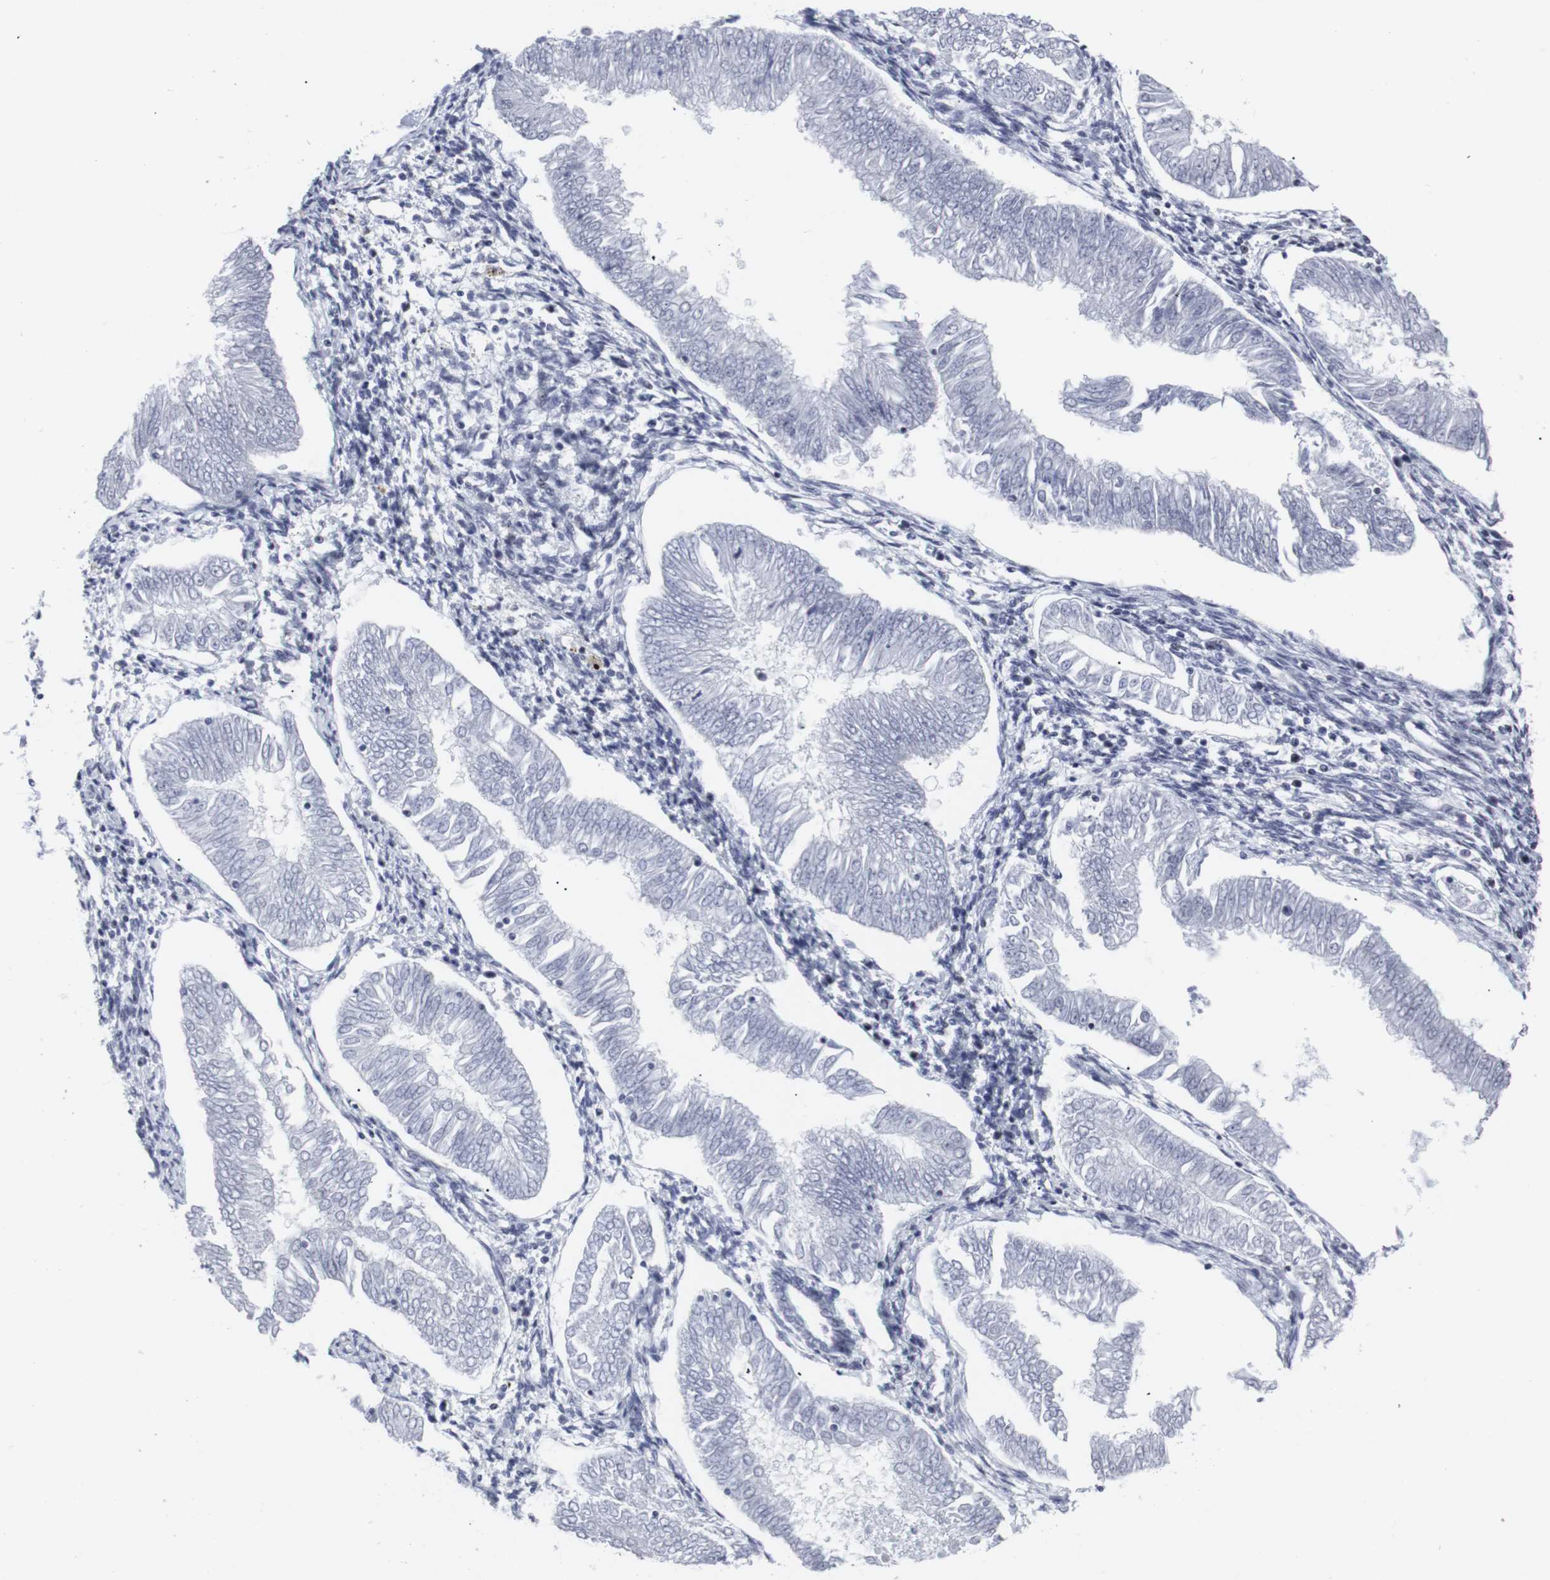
{"staining": {"intensity": "negative", "quantity": "none", "location": "none"}, "tissue": "endometrial cancer", "cell_type": "Tumor cells", "image_type": "cancer", "snomed": [{"axis": "morphology", "description": "Adenocarcinoma, NOS"}, {"axis": "topography", "description": "Endometrium"}], "caption": "This is a histopathology image of immunohistochemistry (IHC) staining of adenocarcinoma (endometrial), which shows no staining in tumor cells.", "gene": "MLH1", "patient": {"sex": "female", "age": 53}}